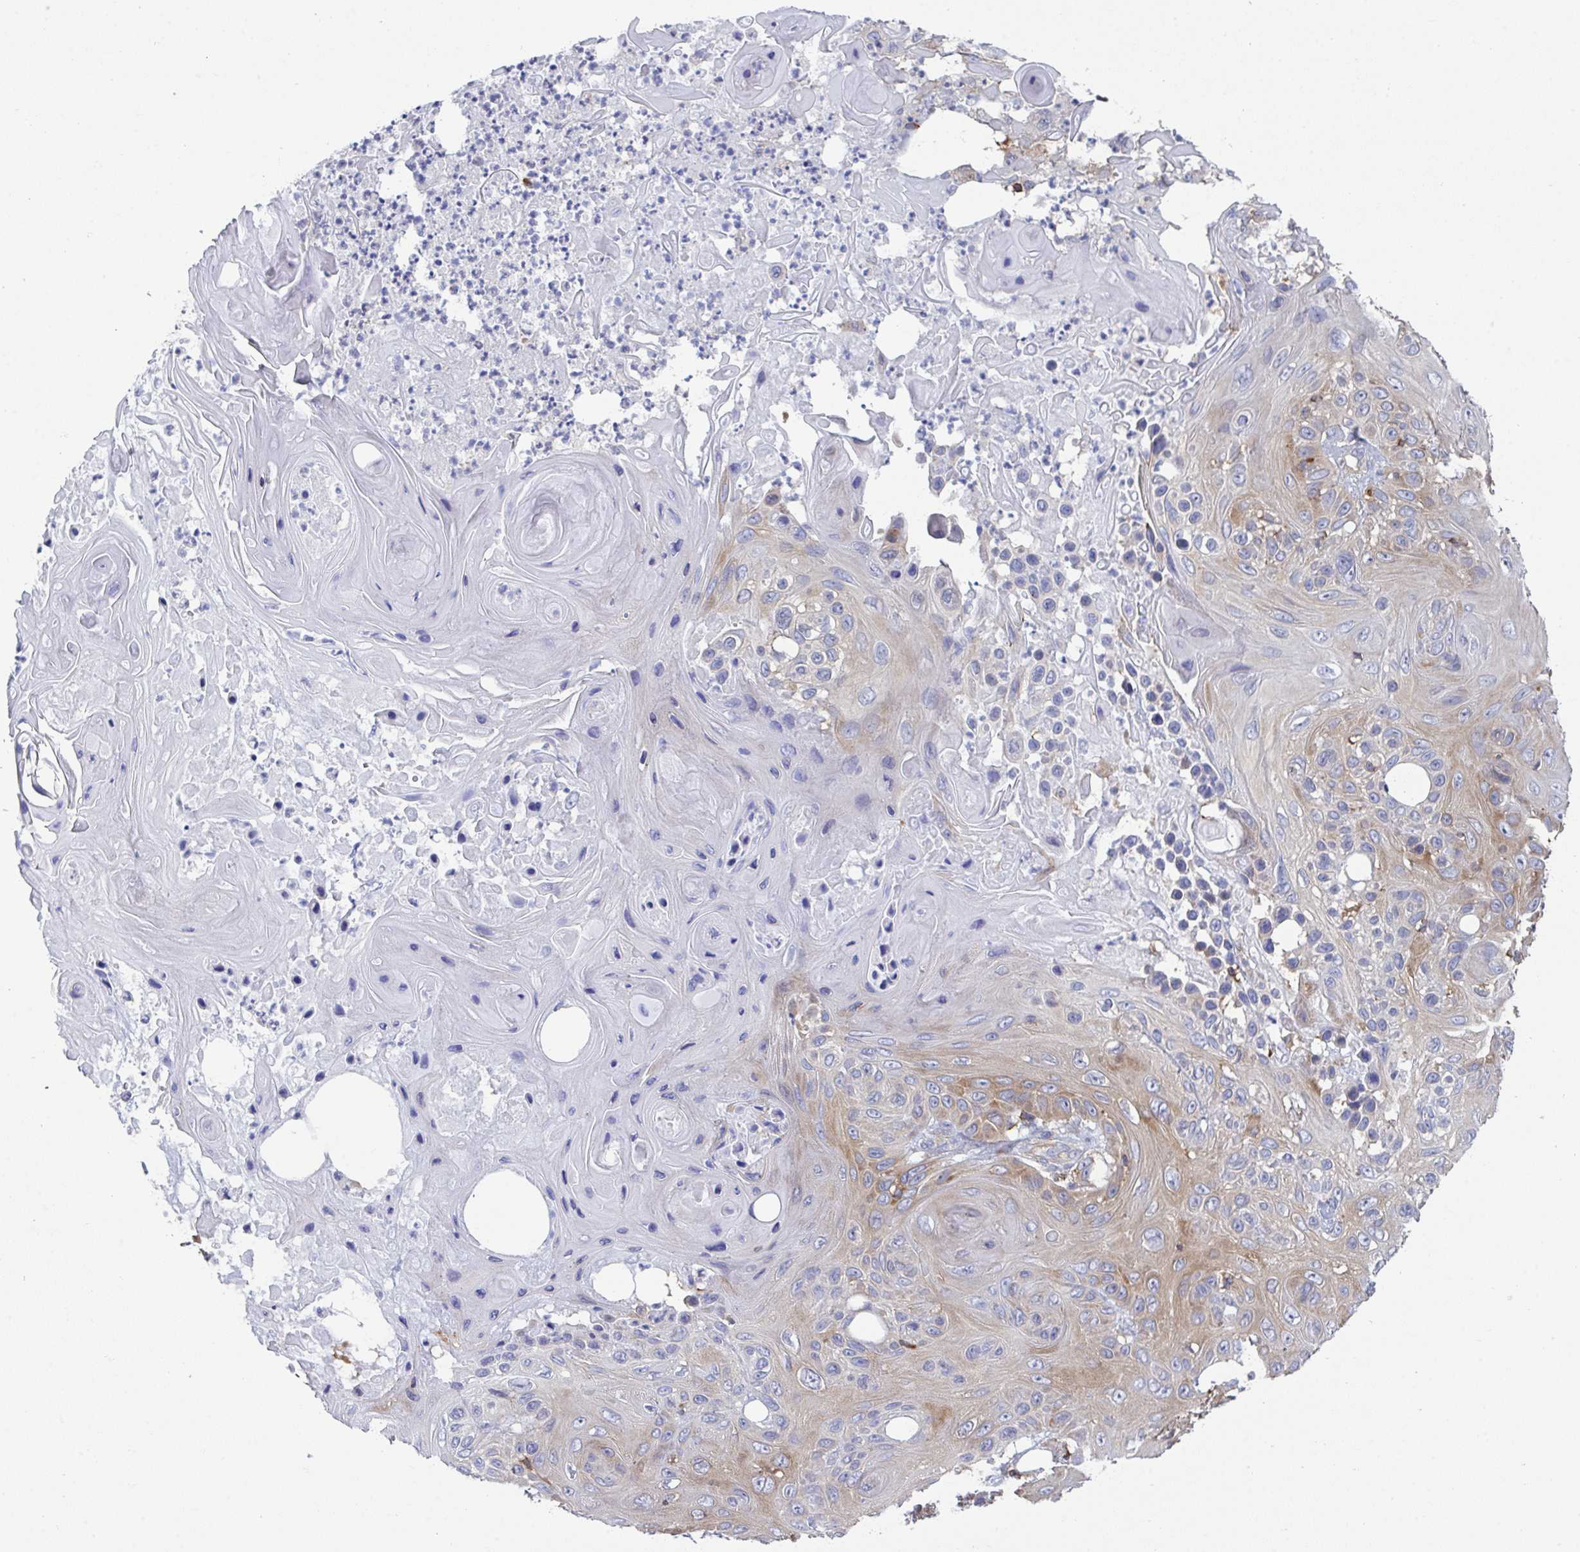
{"staining": {"intensity": "moderate", "quantity": "25%-75%", "location": "cytoplasmic/membranous"}, "tissue": "skin cancer", "cell_type": "Tumor cells", "image_type": "cancer", "snomed": [{"axis": "morphology", "description": "Squamous cell carcinoma, NOS"}, {"axis": "topography", "description": "Skin"}], "caption": "Moderate cytoplasmic/membranous positivity is identified in about 25%-75% of tumor cells in squamous cell carcinoma (skin).", "gene": "WNK1", "patient": {"sex": "male", "age": 82}}